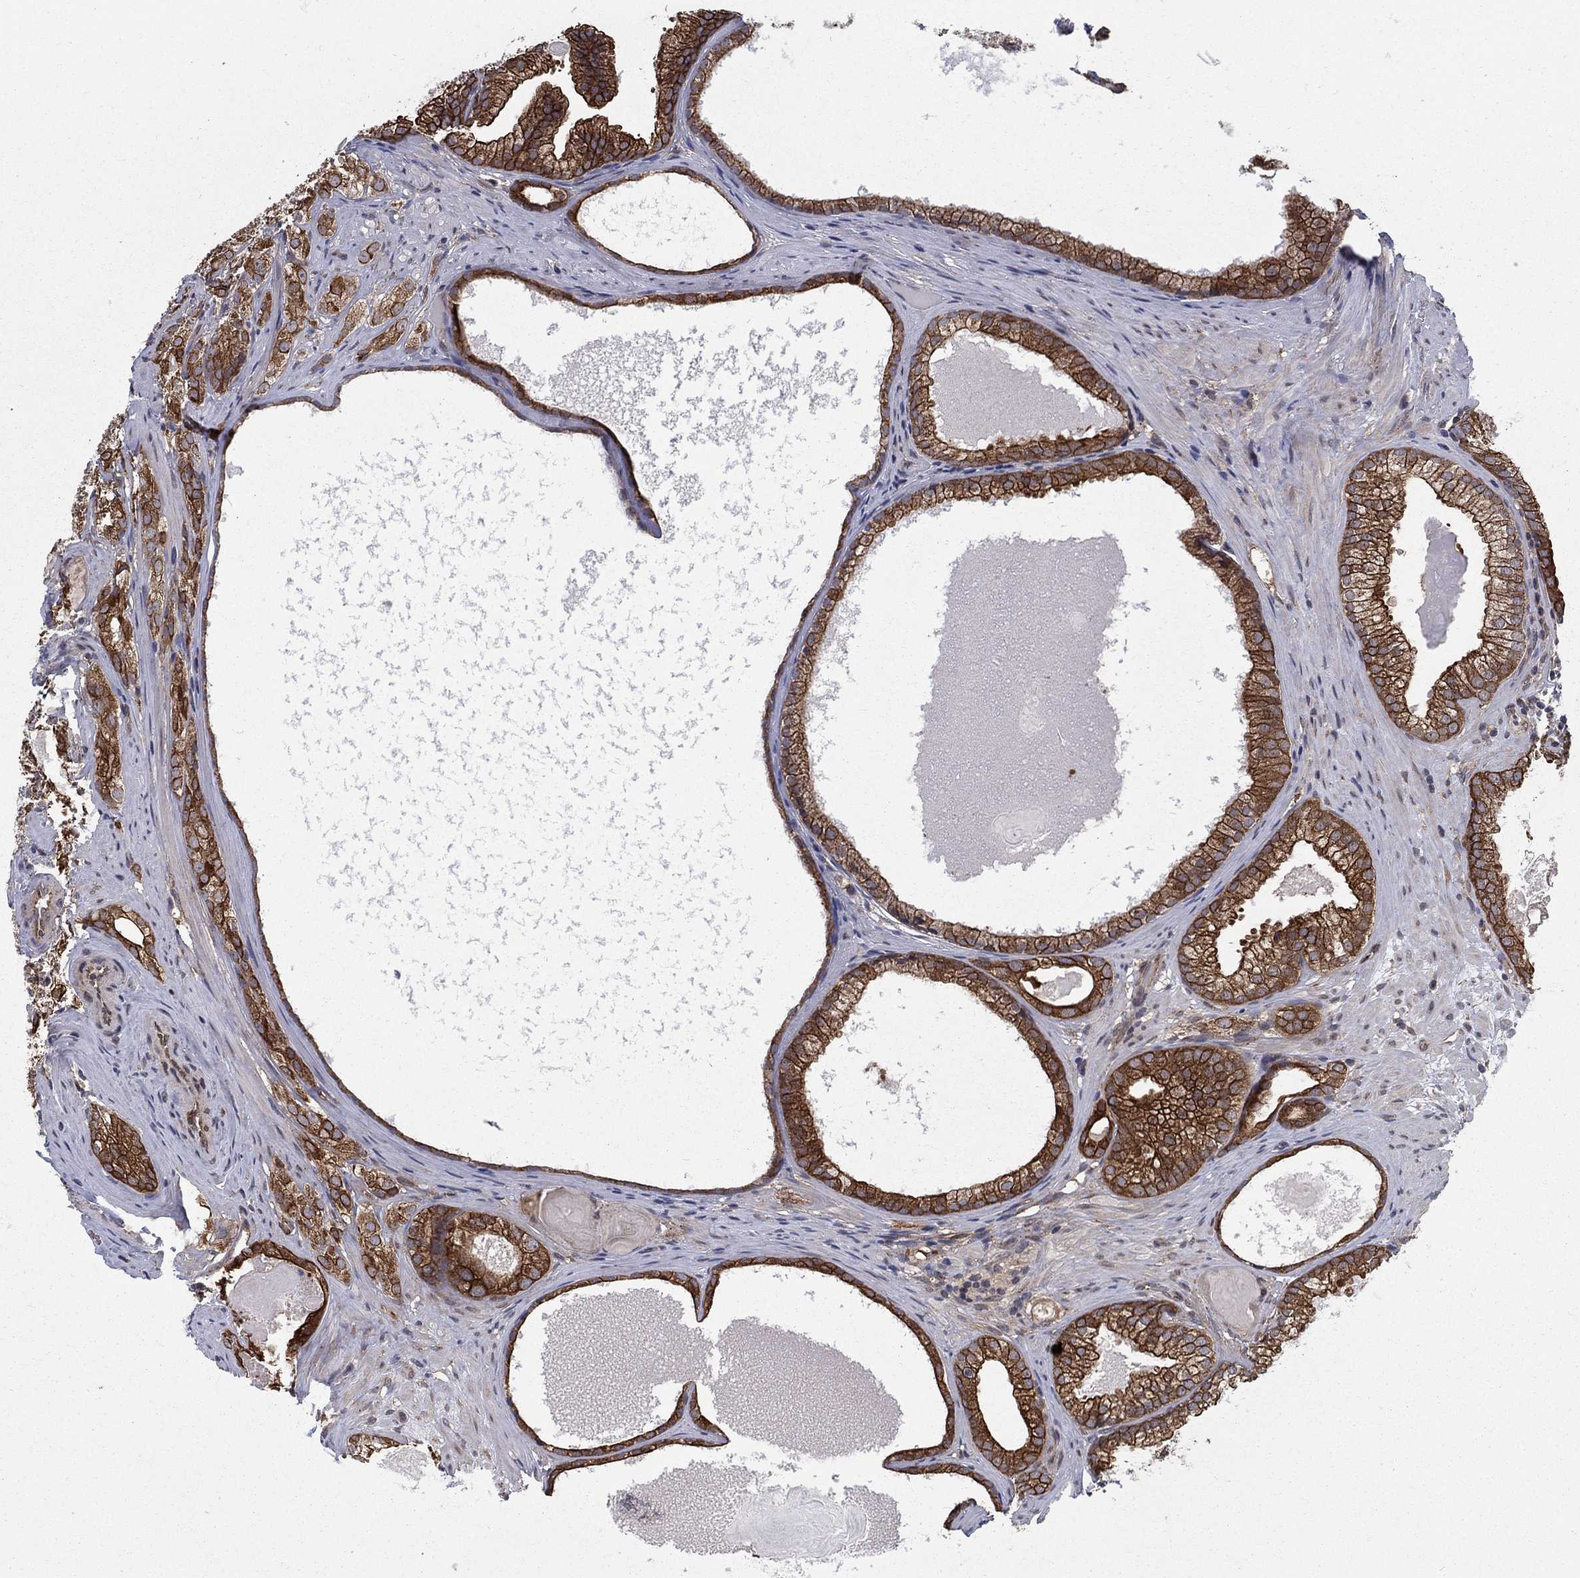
{"staining": {"intensity": "strong", "quantity": ">75%", "location": "cytoplasmic/membranous,nuclear"}, "tissue": "prostate cancer", "cell_type": "Tumor cells", "image_type": "cancer", "snomed": [{"axis": "morphology", "description": "Adenocarcinoma, High grade"}, {"axis": "topography", "description": "Prostate and seminal vesicle, NOS"}], "caption": "This is an image of immunohistochemistry staining of prostate adenocarcinoma (high-grade), which shows strong staining in the cytoplasmic/membranous and nuclear of tumor cells.", "gene": "SH3RF1", "patient": {"sex": "male", "age": 62}}